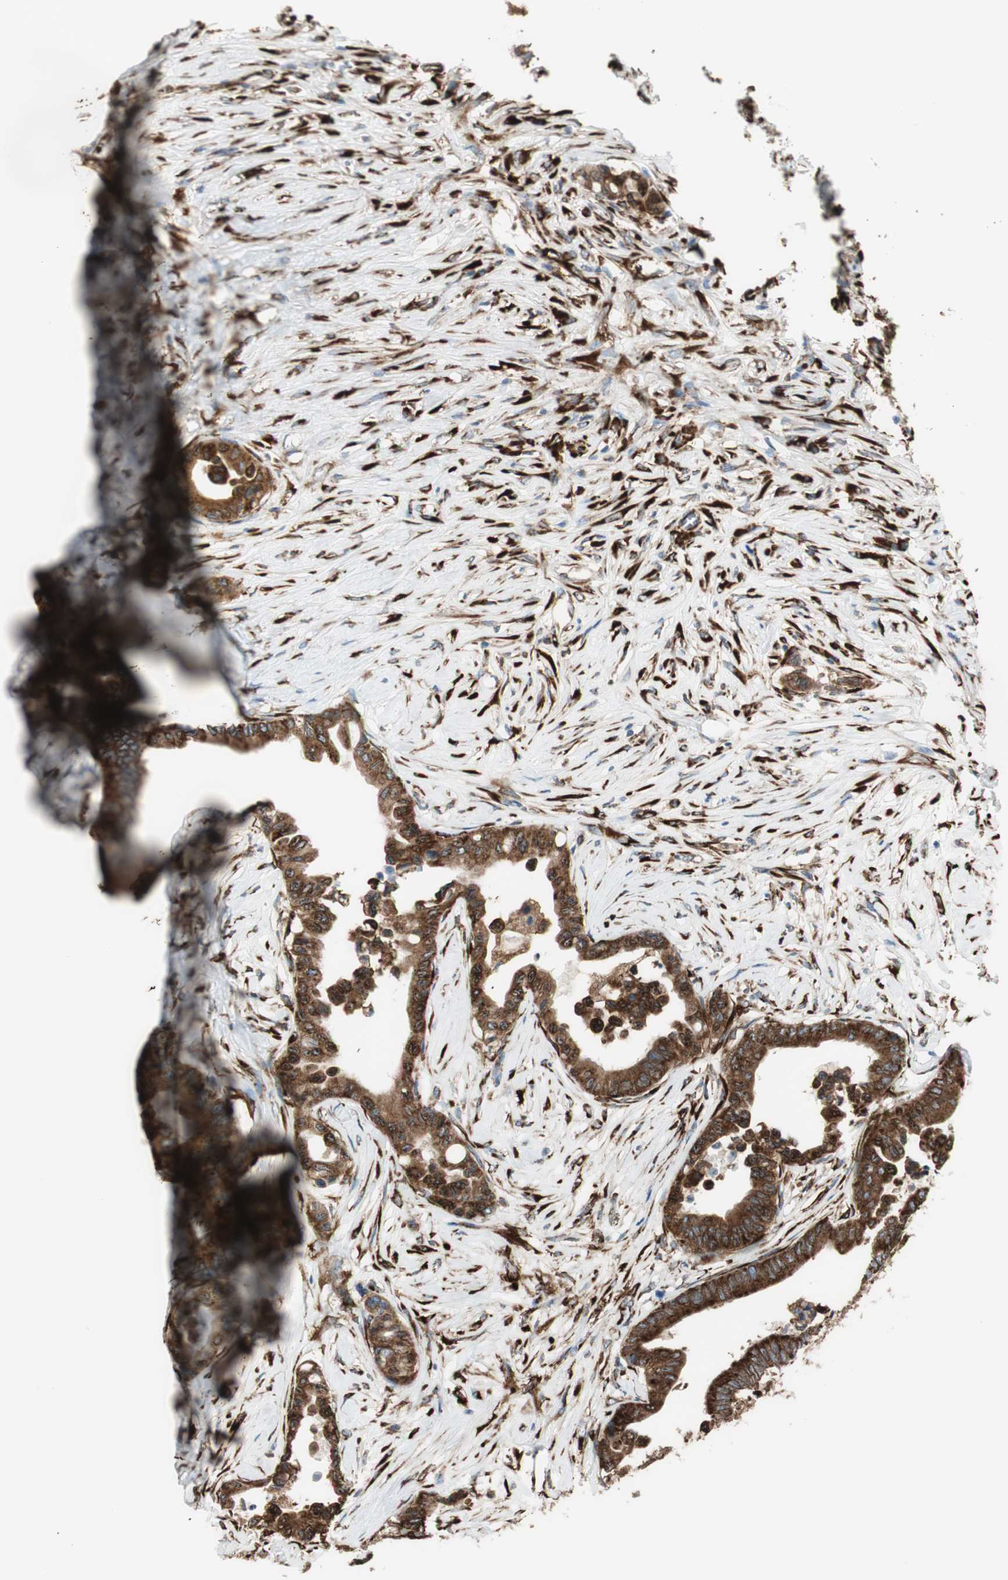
{"staining": {"intensity": "strong", "quantity": ">75%", "location": "cytoplasmic/membranous"}, "tissue": "colorectal cancer", "cell_type": "Tumor cells", "image_type": "cancer", "snomed": [{"axis": "morphology", "description": "Normal tissue, NOS"}, {"axis": "morphology", "description": "Adenocarcinoma, NOS"}, {"axis": "topography", "description": "Colon"}], "caption": "Colorectal cancer tissue exhibits strong cytoplasmic/membranous positivity in about >75% of tumor cells Immunohistochemistry (ihc) stains the protein in brown and the nuclei are stained blue.", "gene": "RRBP1", "patient": {"sex": "male", "age": 82}}